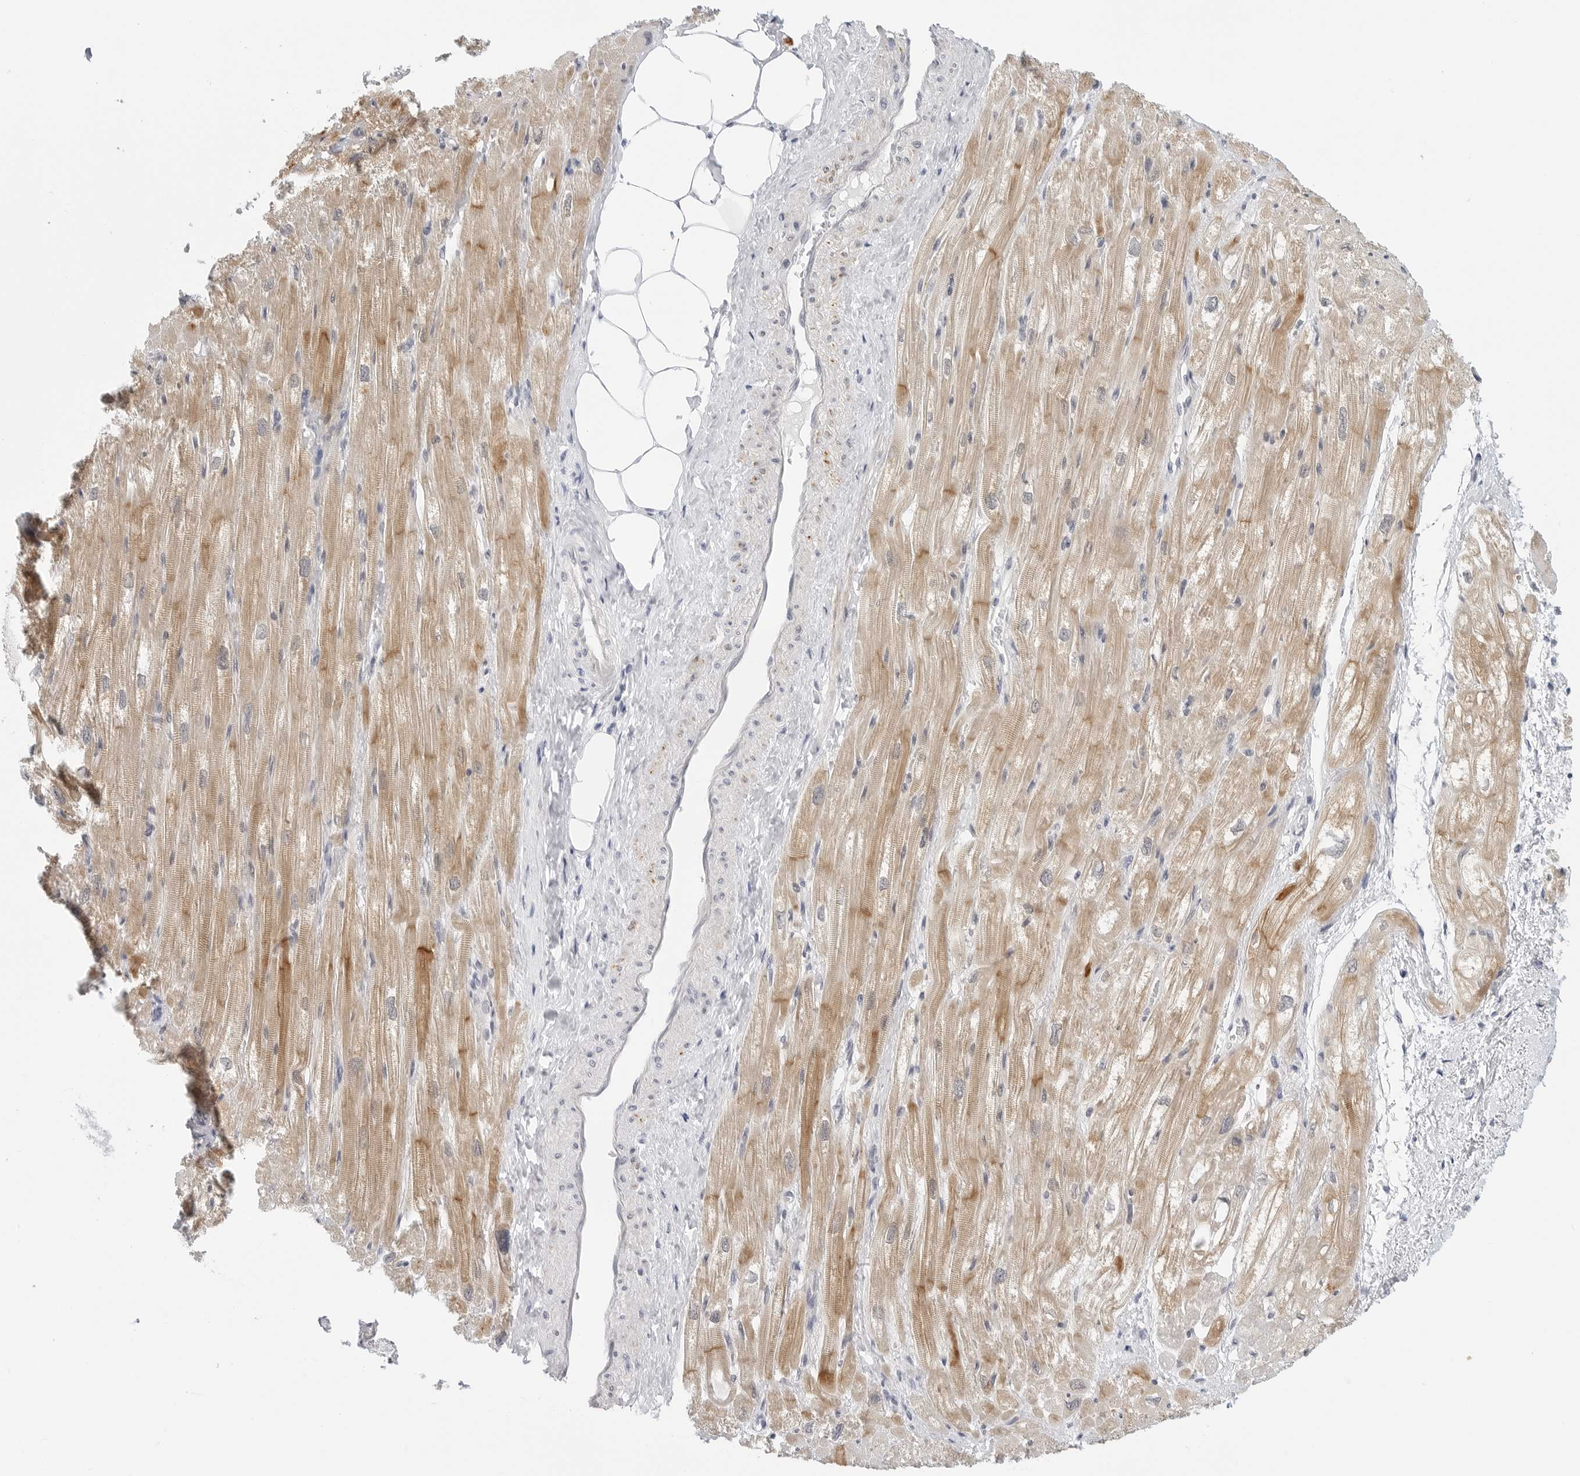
{"staining": {"intensity": "moderate", "quantity": ">75%", "location": "cytoplasmic/membranous"}, "tissue": "heart muscle", "cell_type": "Cardiomyocytes", "image_type": "normal", "snomed": [{"axis": "morphology", "description": "Normal tissue, NOS"}, {"axis": "topography", "description": "Heart"}], "caption": "This image displays unremarkable heart muscle stained with immunohistochemistry to label a protein in brown. The cytoplasmic/membranous of cardiomyocytes show moderate positivity for the protein. Nuclei are counter-stained blue.", "gene": "HSPB7", "patient": {"sex": "male", "age": 50}}